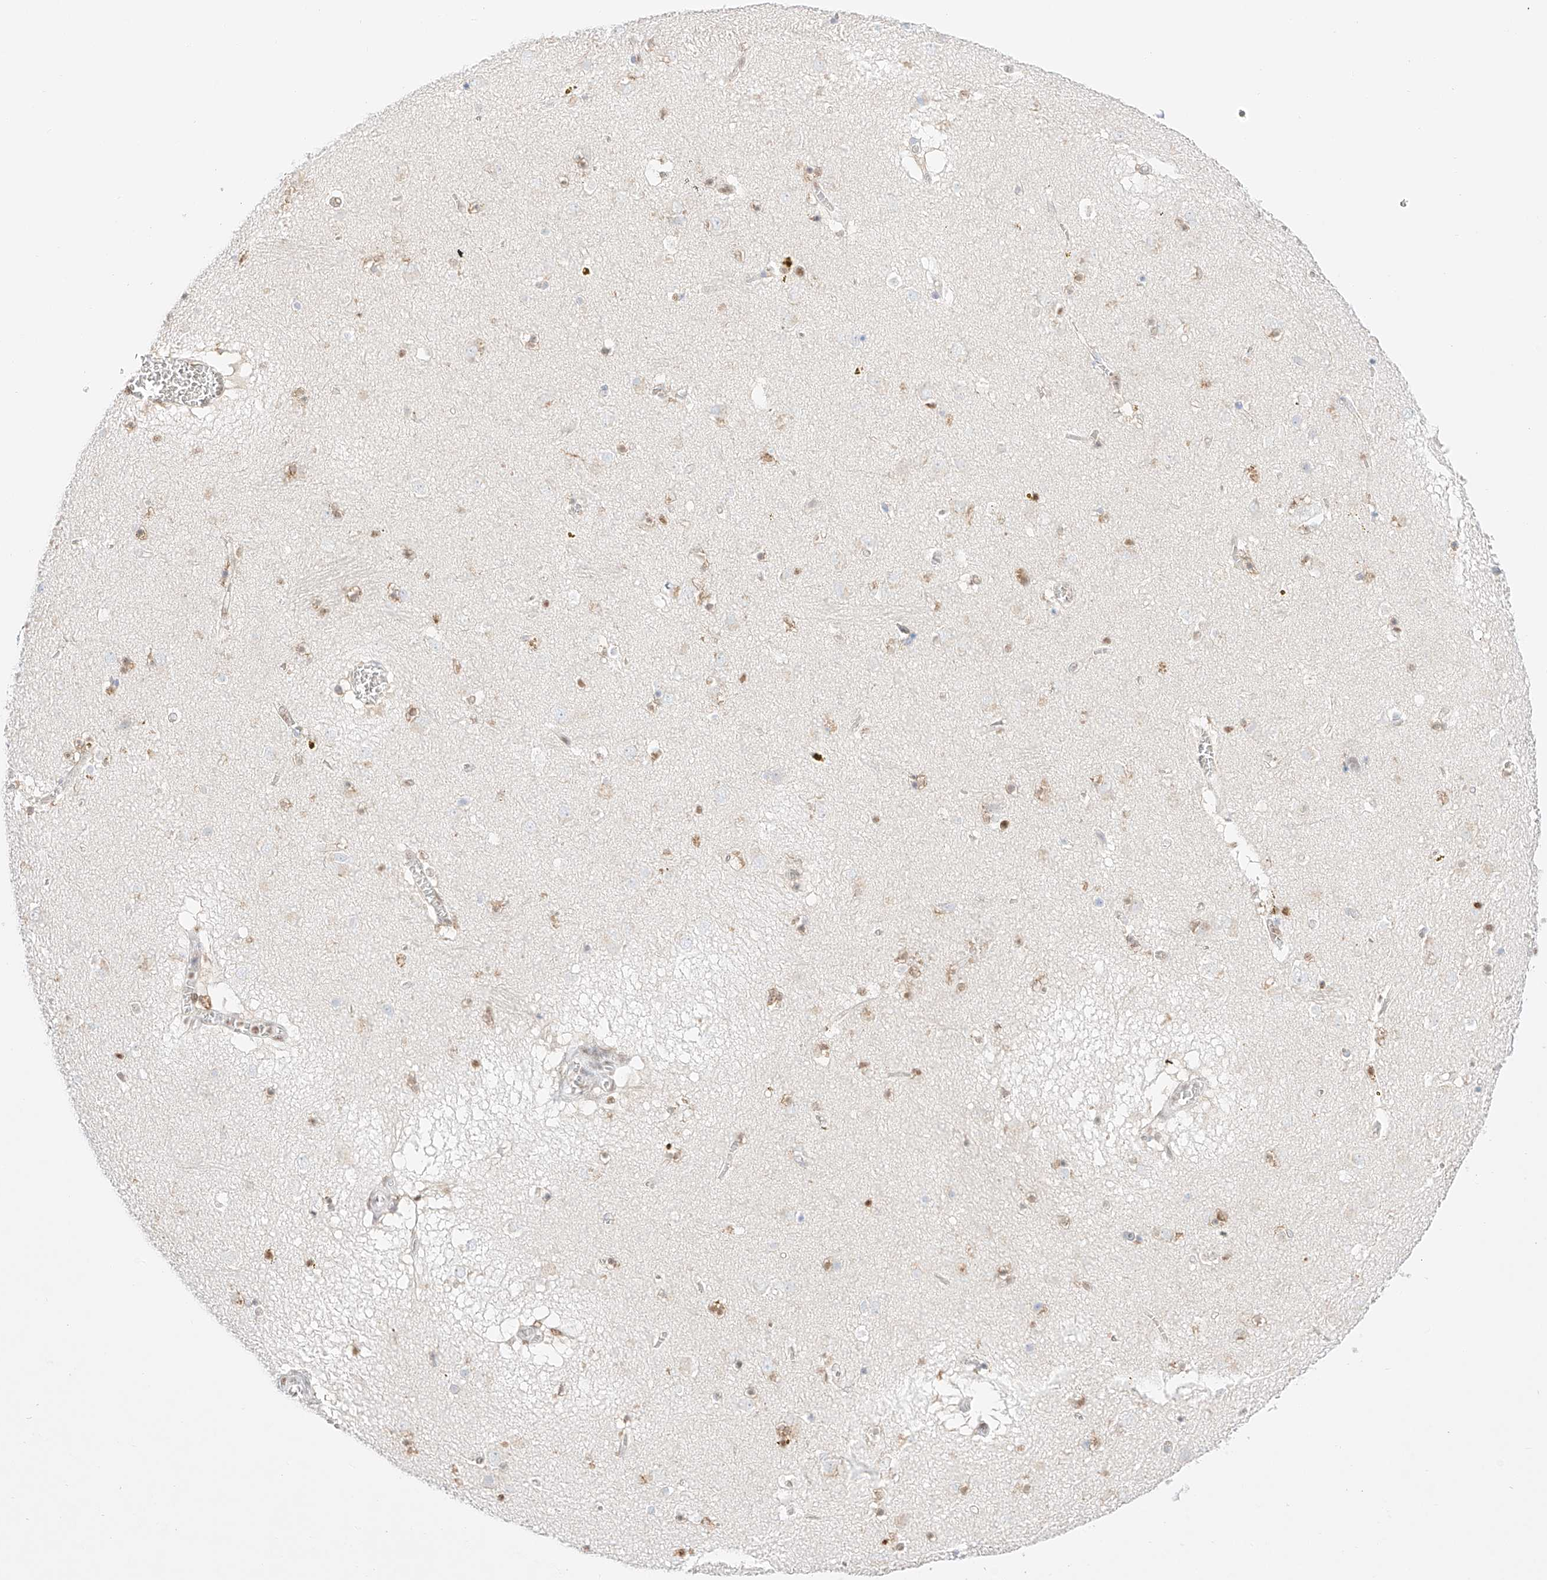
{"staining": {"intensity": "moderate", "quantity": "25%-75%", "location": "nuclear"}, "tissue": "caudate", "cell_type": "Glial cells", "image_type": "normal", "snomed": [{"axis": "morphology", "description": "Normal tissue, NOS"}, {"axis": "topography", "description": "Lateral ventricle wall"}], "caption": "Glial cells show medium levels of moderate nuclear positivity in about 25%-75% of cells in benign caudate. The staining was performed using DAB (3,3'-diaminobenzidine) to visualize the protein expression in brown, while the nuclei were stained in blue with hematoxylin (Magnification: 20x).", "gene": "APIP", "patient": {"sex": "male", "age": 70}}